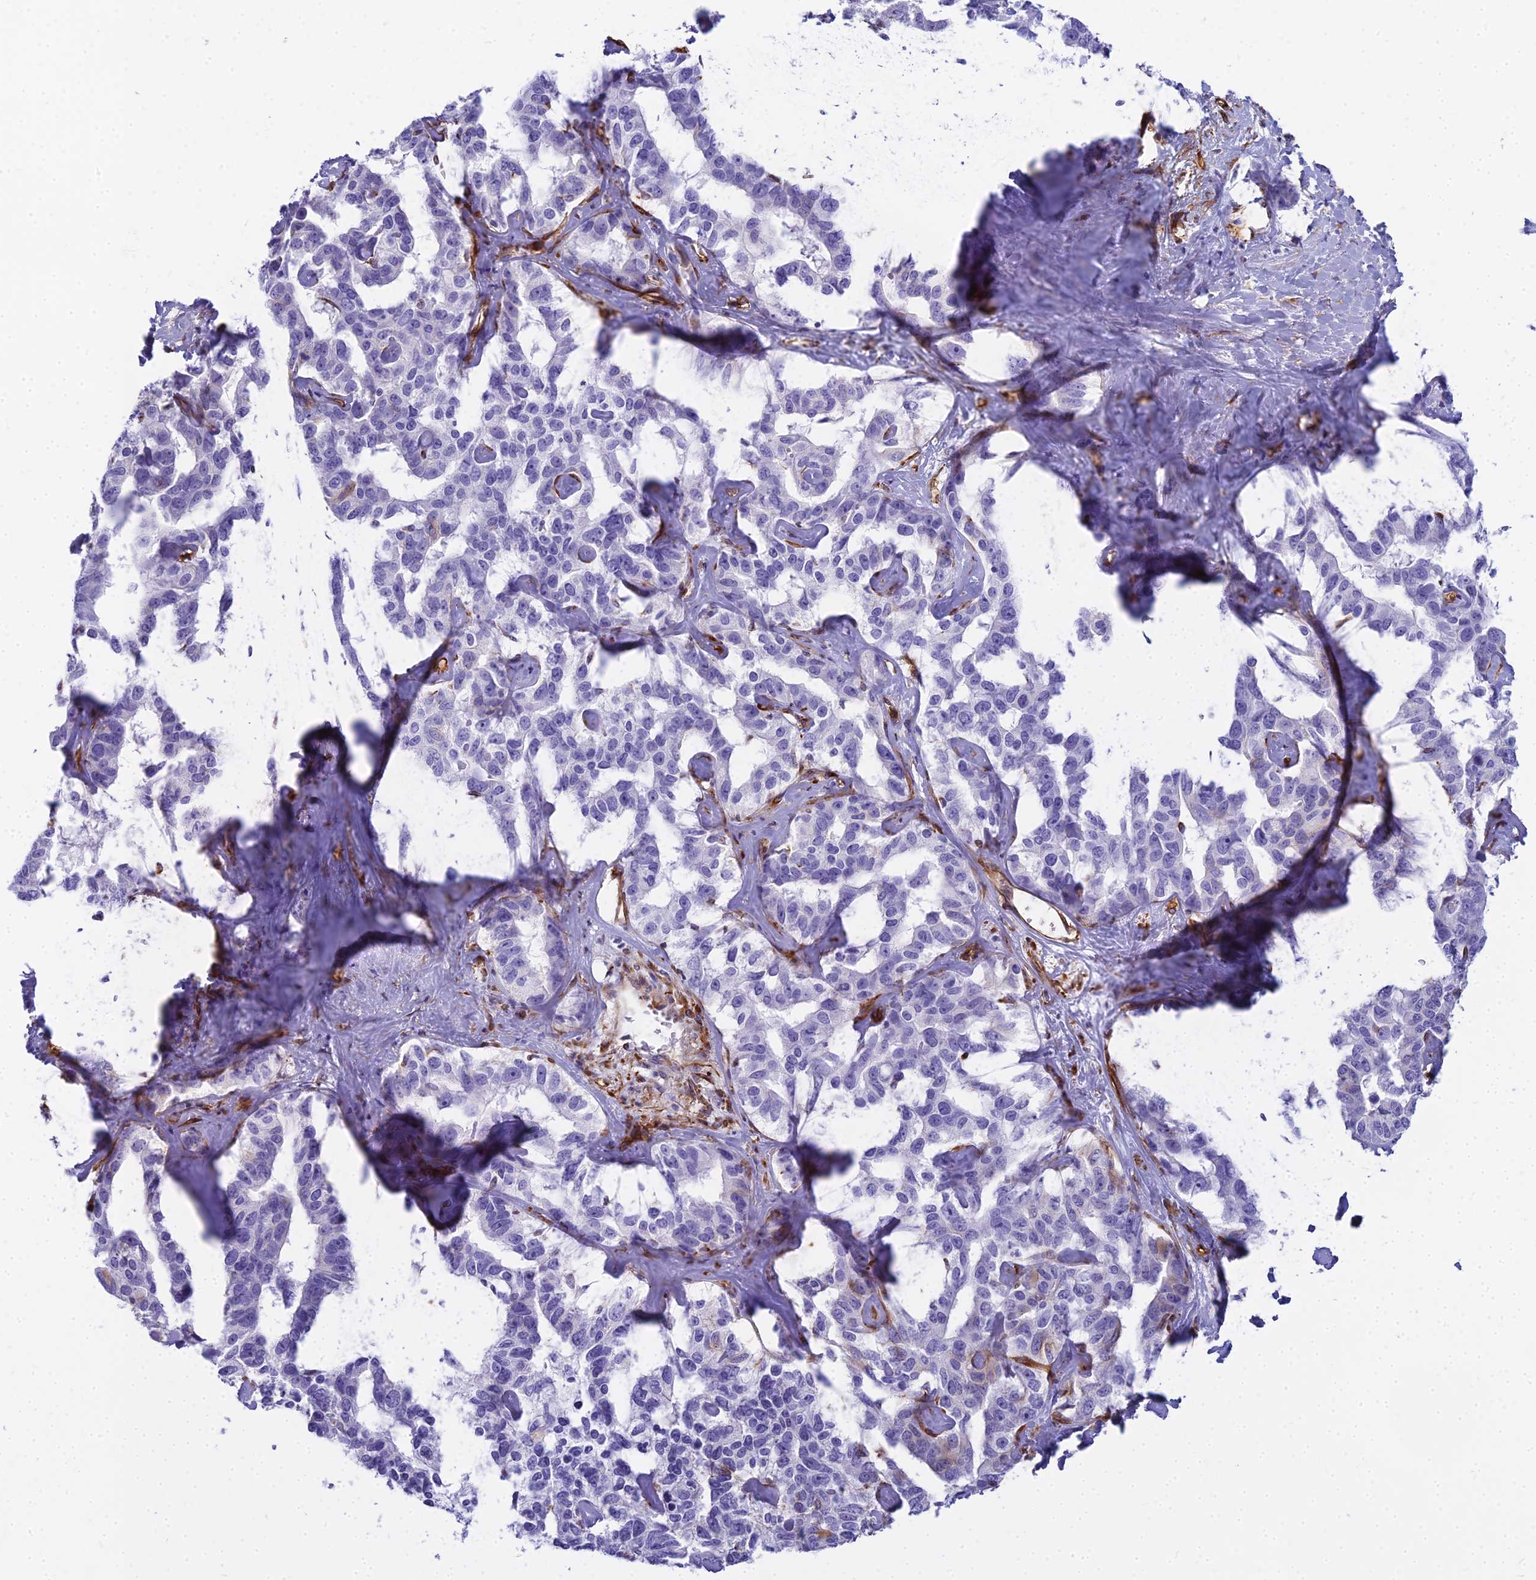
{"staining": {"intensity": "negative", "quantity": "none", "location": "none"}, "tissue": "liver cancer", "cell_type": "Tumor cells", "image_type": "cancer", "snomed": [{"axis": "morphology", "description": "Cholangiocarcinoma"}, {"axis": "topography", "description": "Liver"}], "caption": "Immunohistochemistry (IHC) of liver cancer displays no expression in tumor cells.", "gene": "EVI2A", "patient": {"sex": "male", "age": 59}}